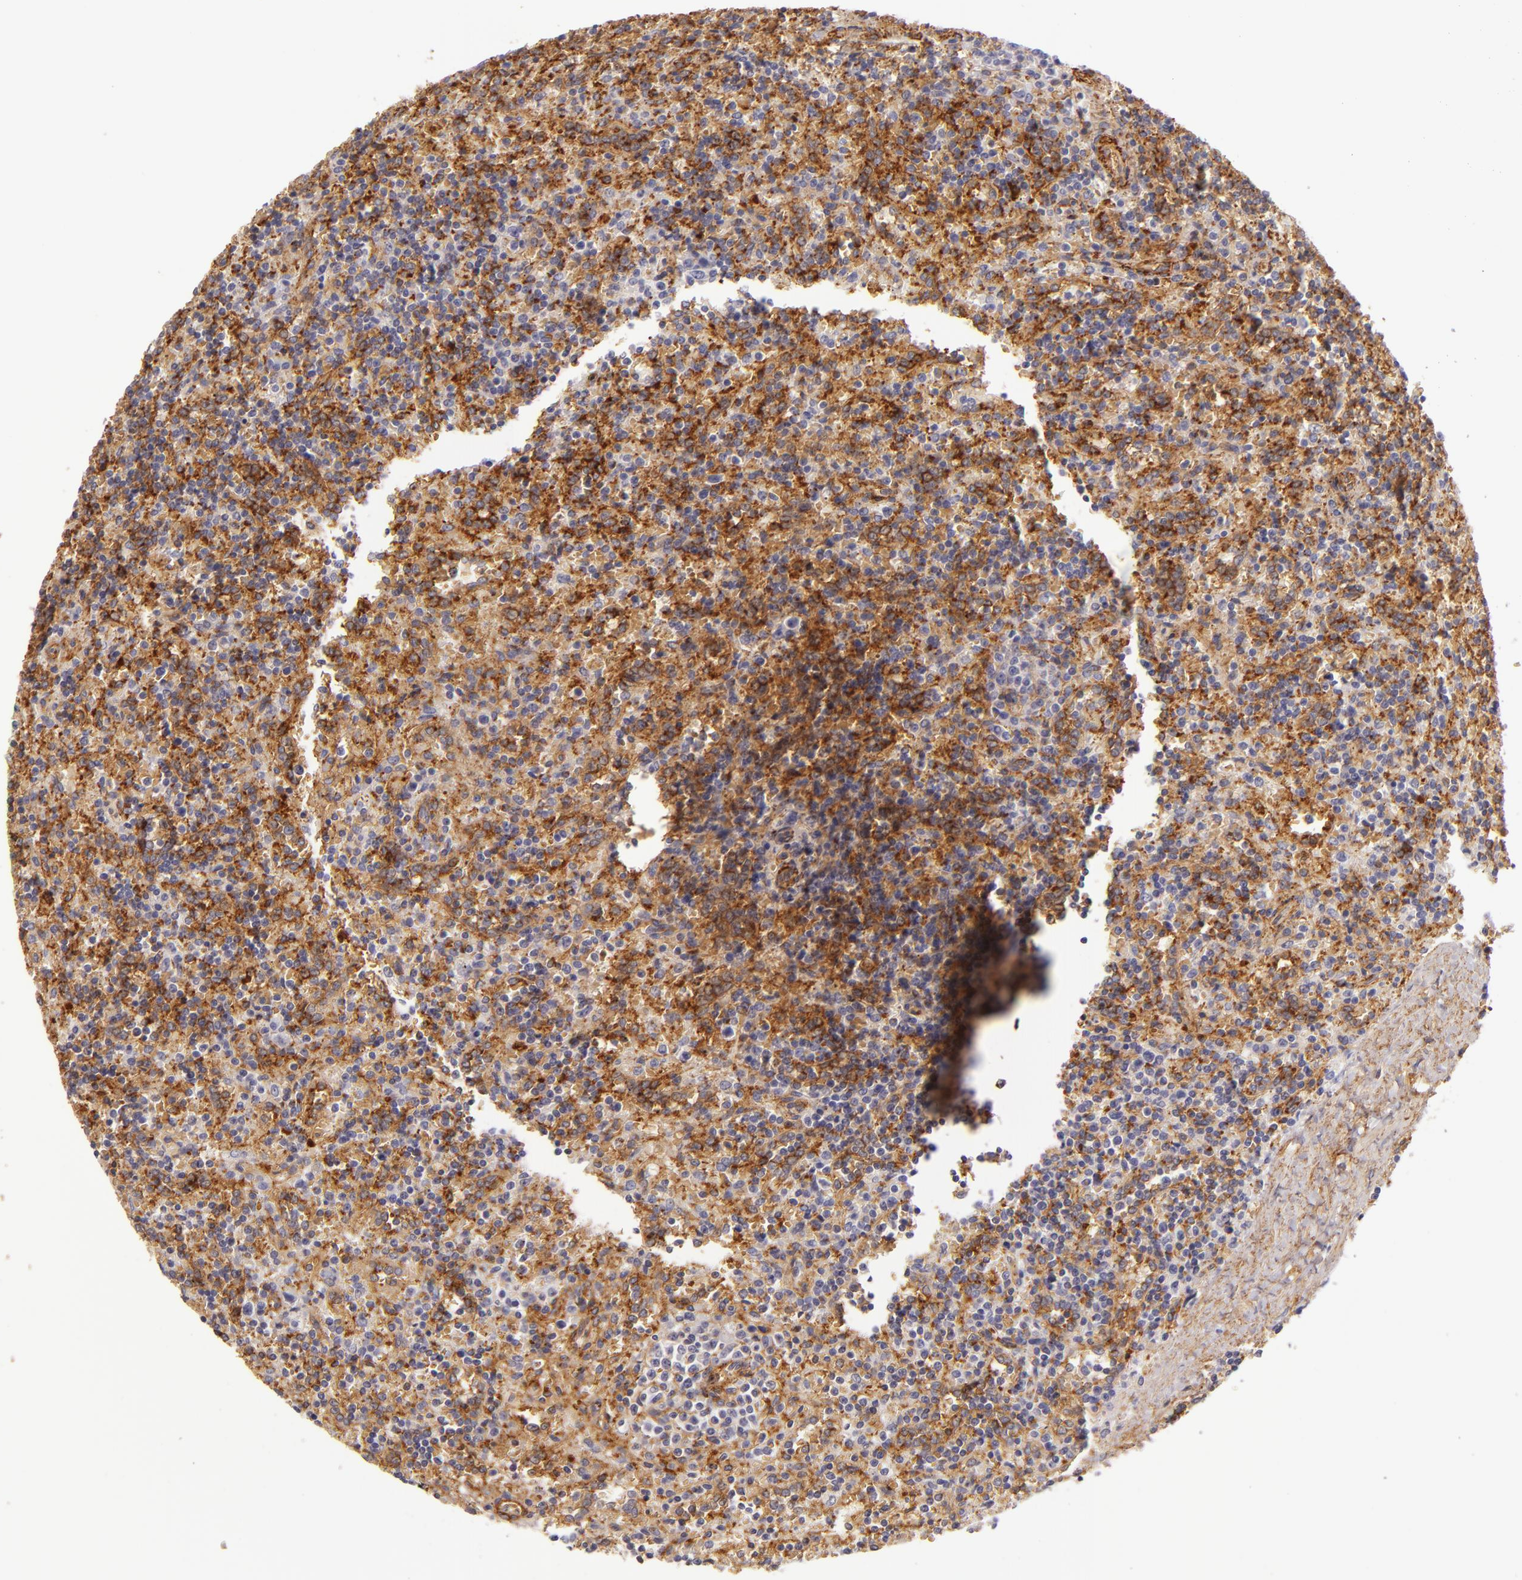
{"staining": {"intensity": "moderate", "quantity": "25%-75%", "location": "cytoplasmic/membranous"}, "tissue": "lymphoma", "cell_type": "Tumor cells", "image_type": "cancer", "snomed": [{"axis": "morphology", "description": "Malignant lymphoma, non-Hodgkin's type, Low grade"}, {"axis": "topography", "description": "Spleen"}], "caption": "Protein staining of low-grade malignant lymphoma, non-Hodgkin's type tissue exhibits moderate cytoplasmic/membranous expression in approximately 25%-75% of tumor cells.", "gene": "CD9", "patient": {"sex": "male", "age": 67}}